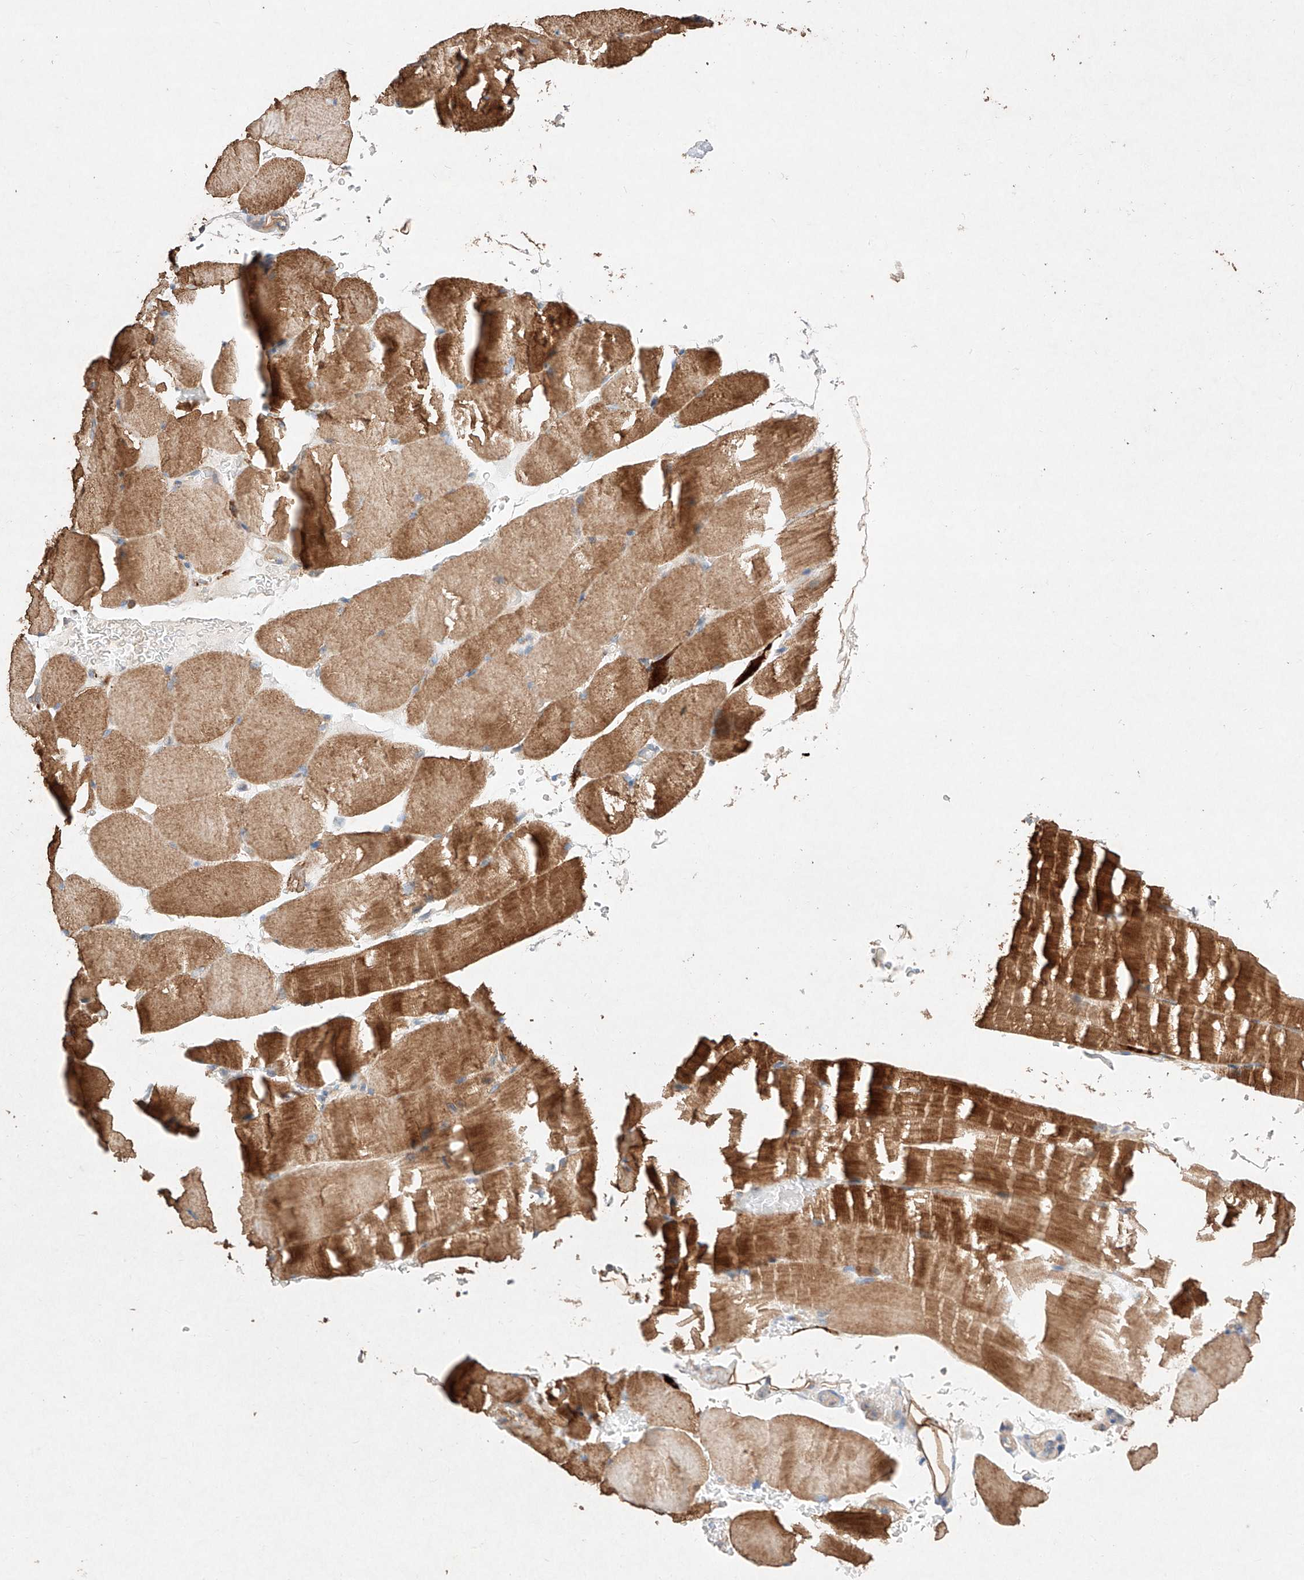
{"staining": {"intensity": "moderate", "quantity": ">75%", "location": "cytoplasmic/membranous"}, "tissue": "skeletal muscle", "cell_type": "Myocytes", "image_type": "normal", "snomed": [{"axis": "morphology", "description": "Normal tissue, NOS"}, {"axis": "topography", "description": "Skeletal muscle"}, {"axis": "topography", "description": "Parathyroid gland"}], "caption": "Immunohistochemical staining of normal skeletal muscle demonstrates moderate cytoplasmic/membranous protein positivity in approximately >75% of myocytes. Nuclei are stained in blue.", "gene": "C6orf62", "patient": {"sex": "female", "age": 37}}